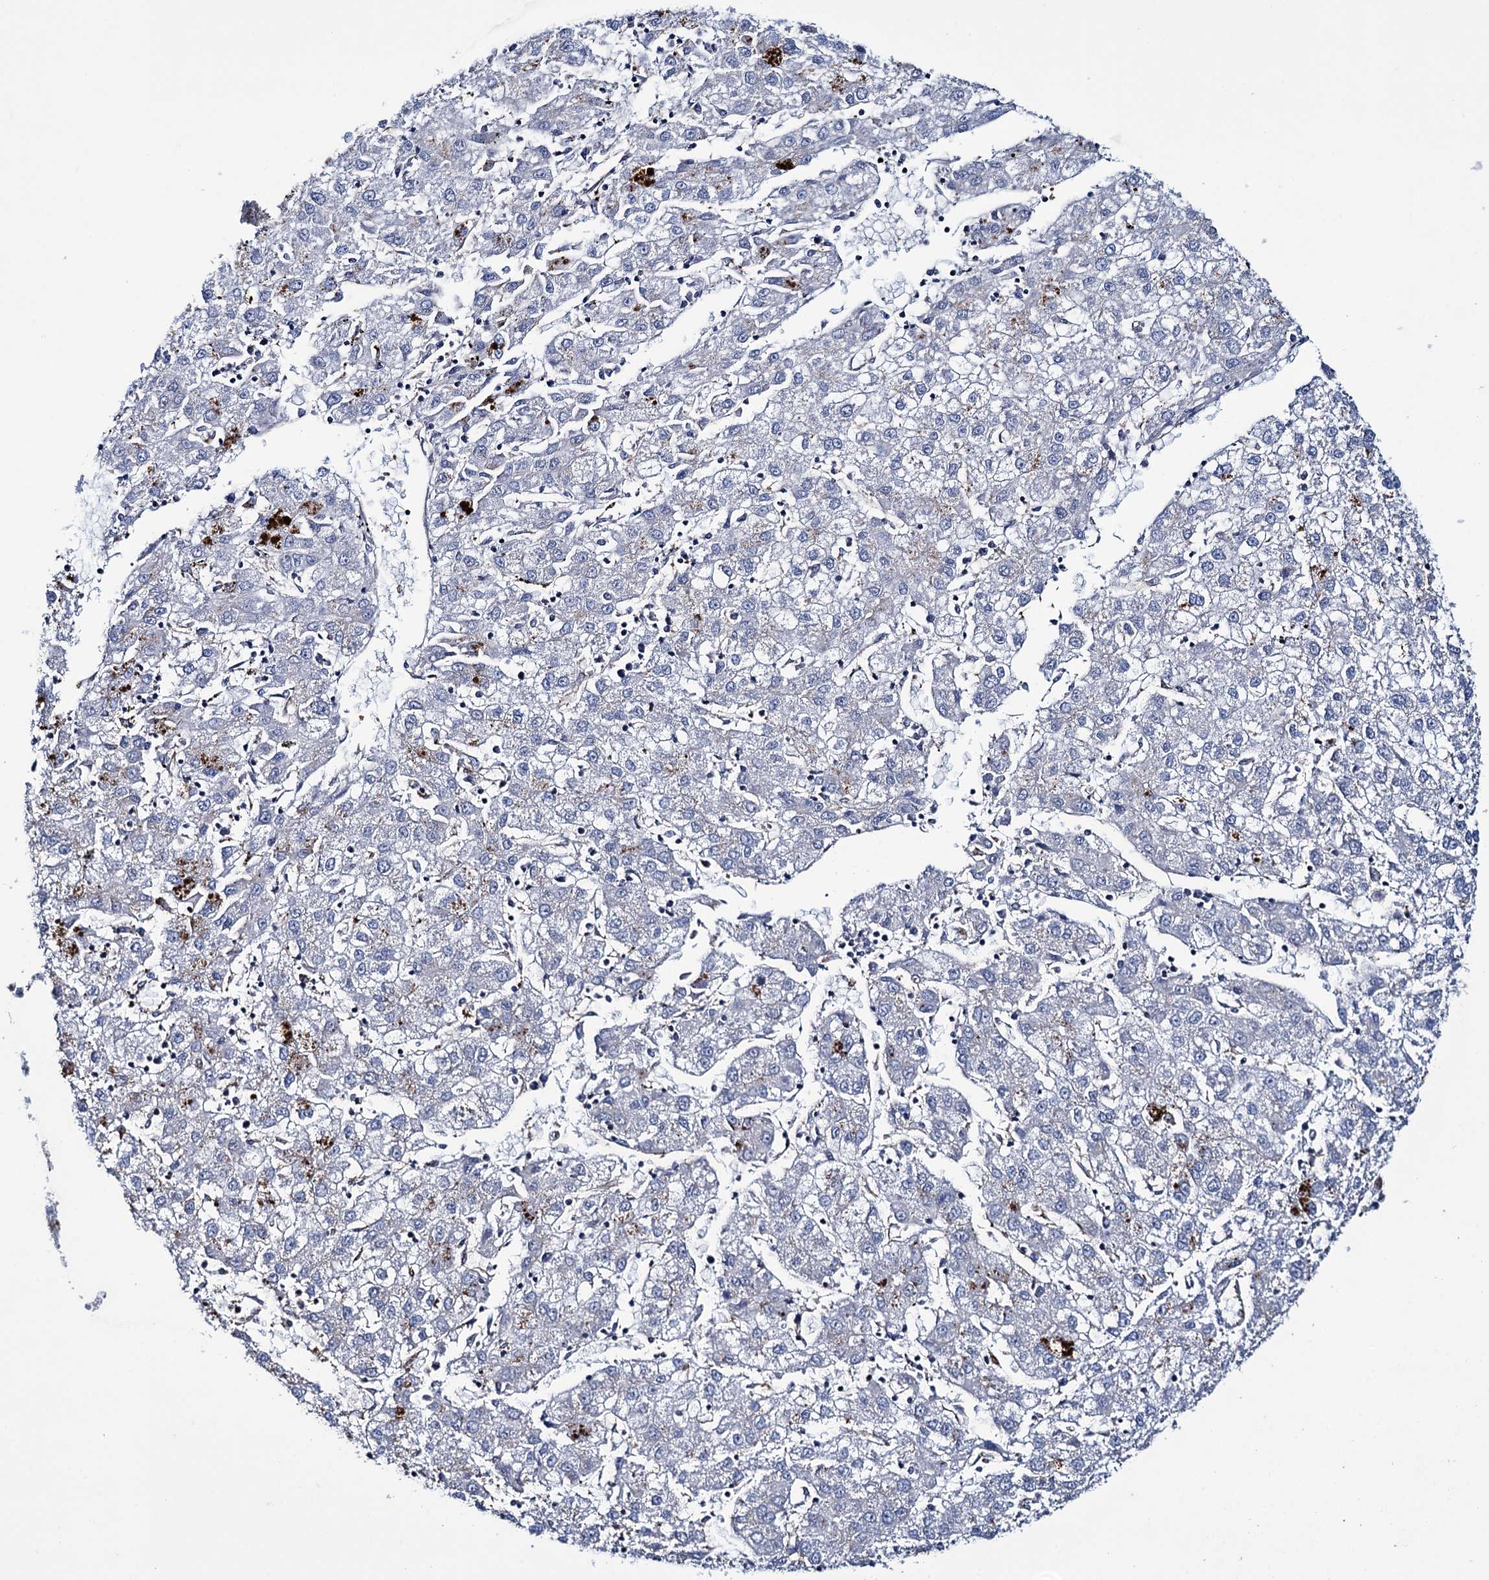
{"staining": {"intensity": "negative", "quantity": "none", "location": "none"}, "tissue": "liver cancer", "cell_type": "Tumor cells", "image_type": "cancer", "snomed": [{"axis": "morphology", "description": "Carcinoma, Hepatocellular, NOS"}, {"axis": "topography", "description": "Liver"}], "caption": "Micrograph shows no significant protein staining in tumor cells of liver cancer (hepatocellular carcinoma).", "gene": "SCPEP1", "patient": {"sex": "male", "age": 72}}